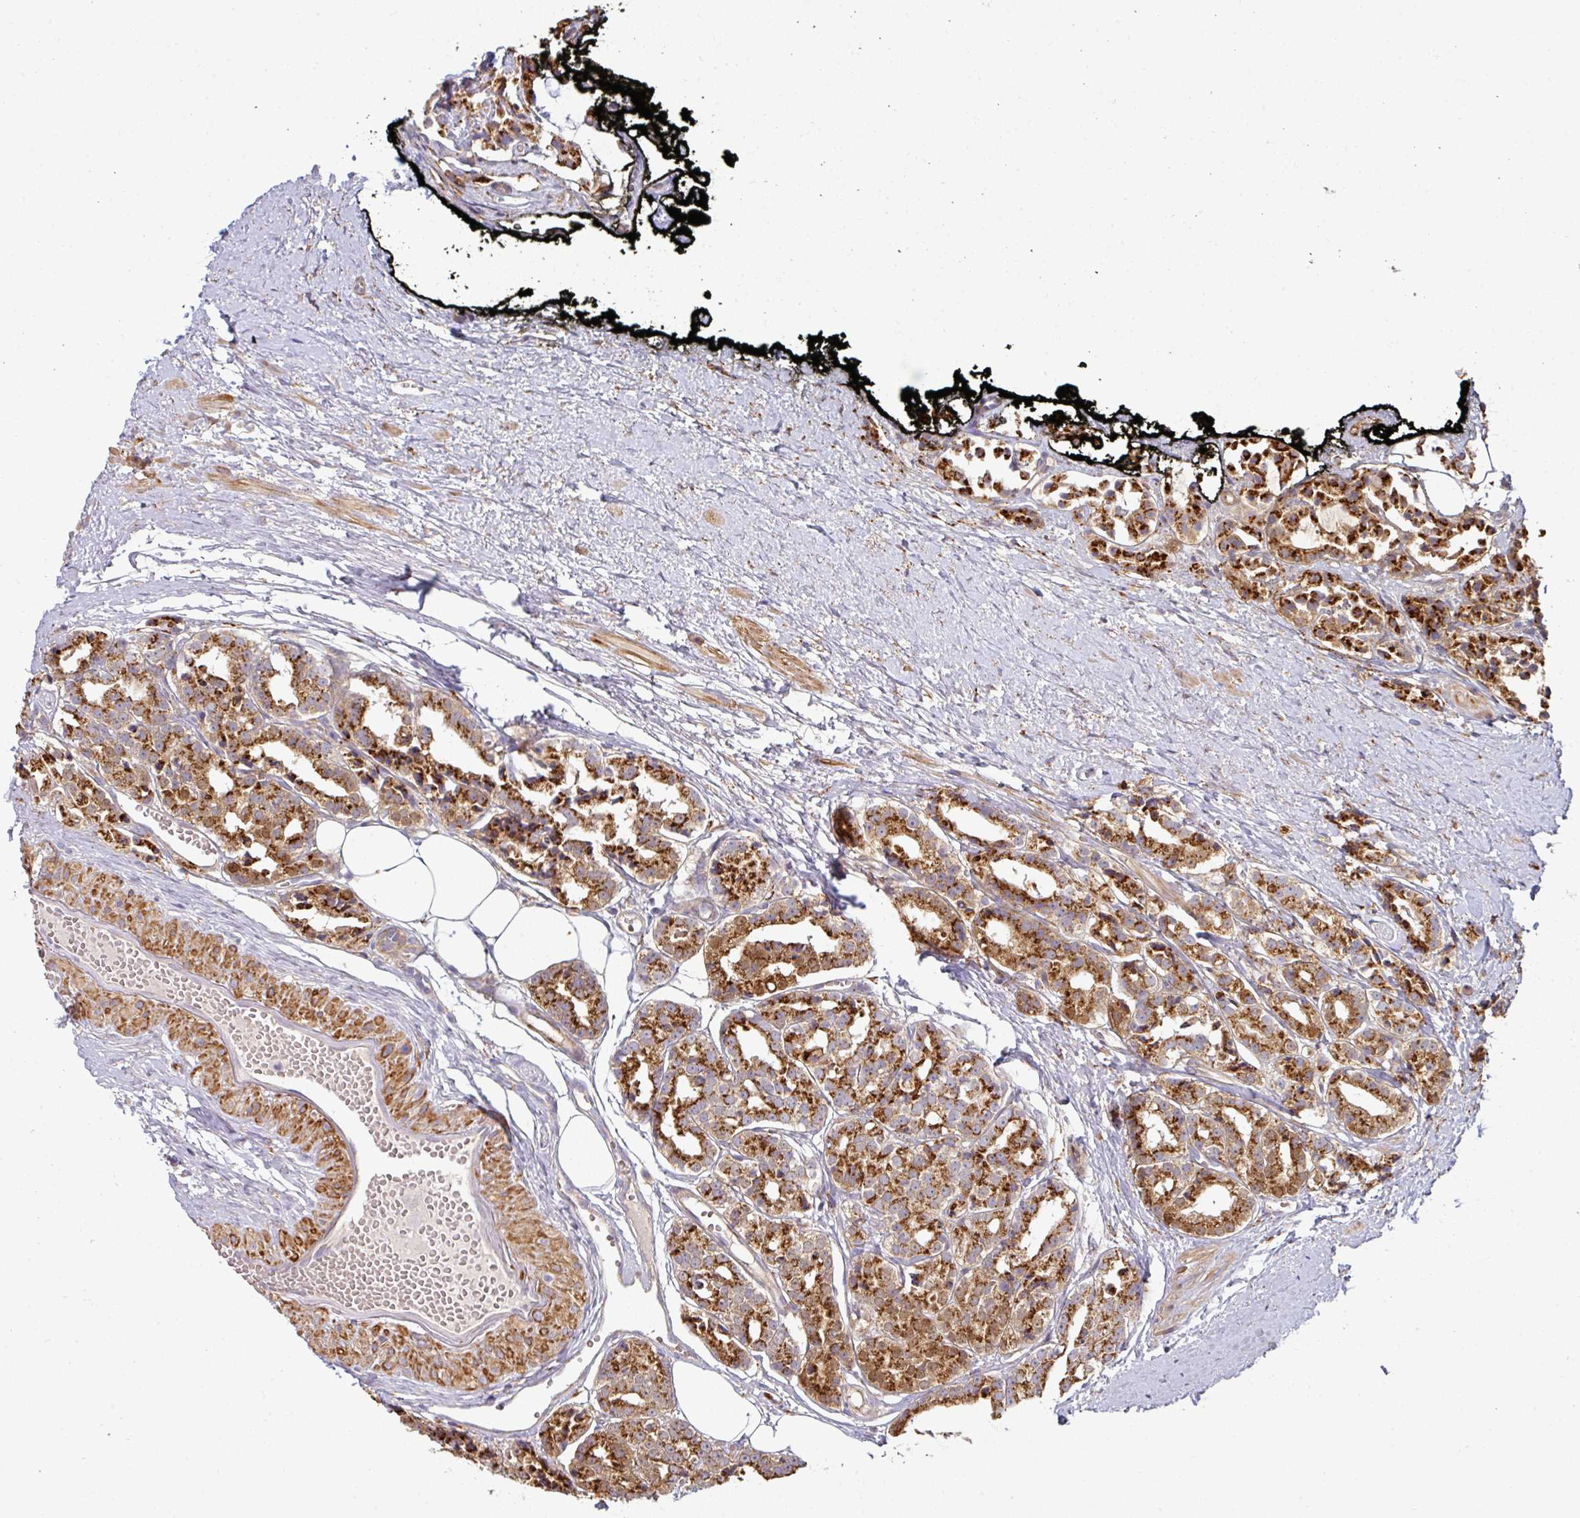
{"staining": {"intensity": "strong", "quantity": ">75%", "location": "cytoplasmic/membranous"}, "tissue": "prostate cancer", "cell_type": "Tumor cells", "image_type": "cancer", "snomed": [{"axis": "morphology", "description": "Adenocarcinoma, High grade"}, {"axis": "topography", "description": "Prostate"}], "caption": "The histopathology image demonstrates staining of adenocarcinoma (high-grade) (prostate), revealing strong cytoplasmic/membranous protein expression (brown color) within tumor cells. (DAB IHC, brown staining for protein, blue staining for nuclei).", "gene": "ZNF268", "patient": {"sex": "male", "age": 71}}